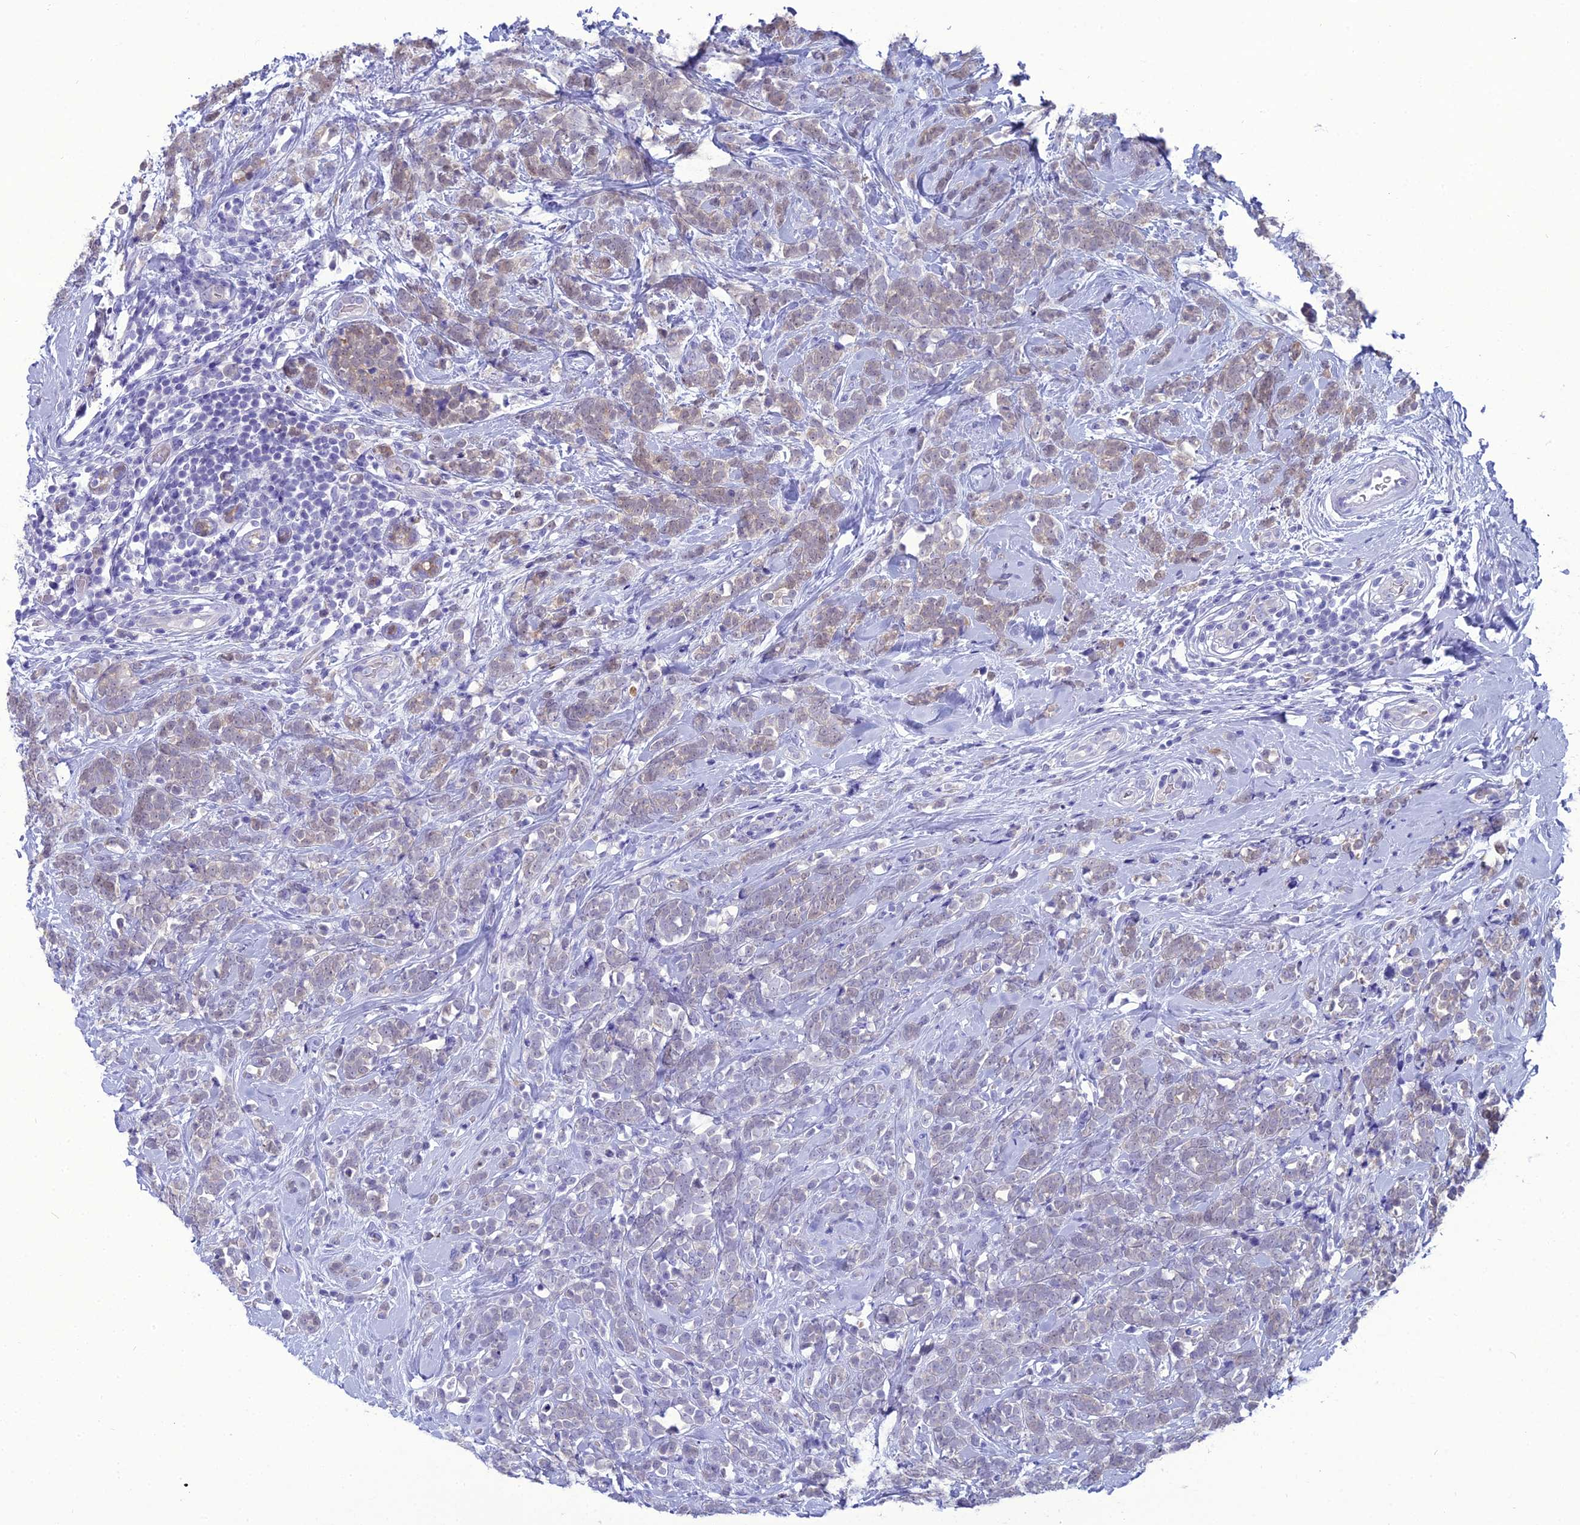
{"staining": {"intensity": "weak", "quantity": "25%-75%", "location": "cytoplasmic/membranous"}, "tissue": "breast cancer", "cell_type": "Tumor cells", "image_type": "cancer", "snomed": [{"axis": "morphology", "description": "Lobular carcinoma"}, {"axis": "topography", "description": "Breast"}], "caption": "This is a micrograph of IHC staining of breast cancer, which shows weak staining in the cytoplasmic/membranous of tumor cells.", "gene": "GNPNAT1", "patient": {"sex": "female", "age": 58}}